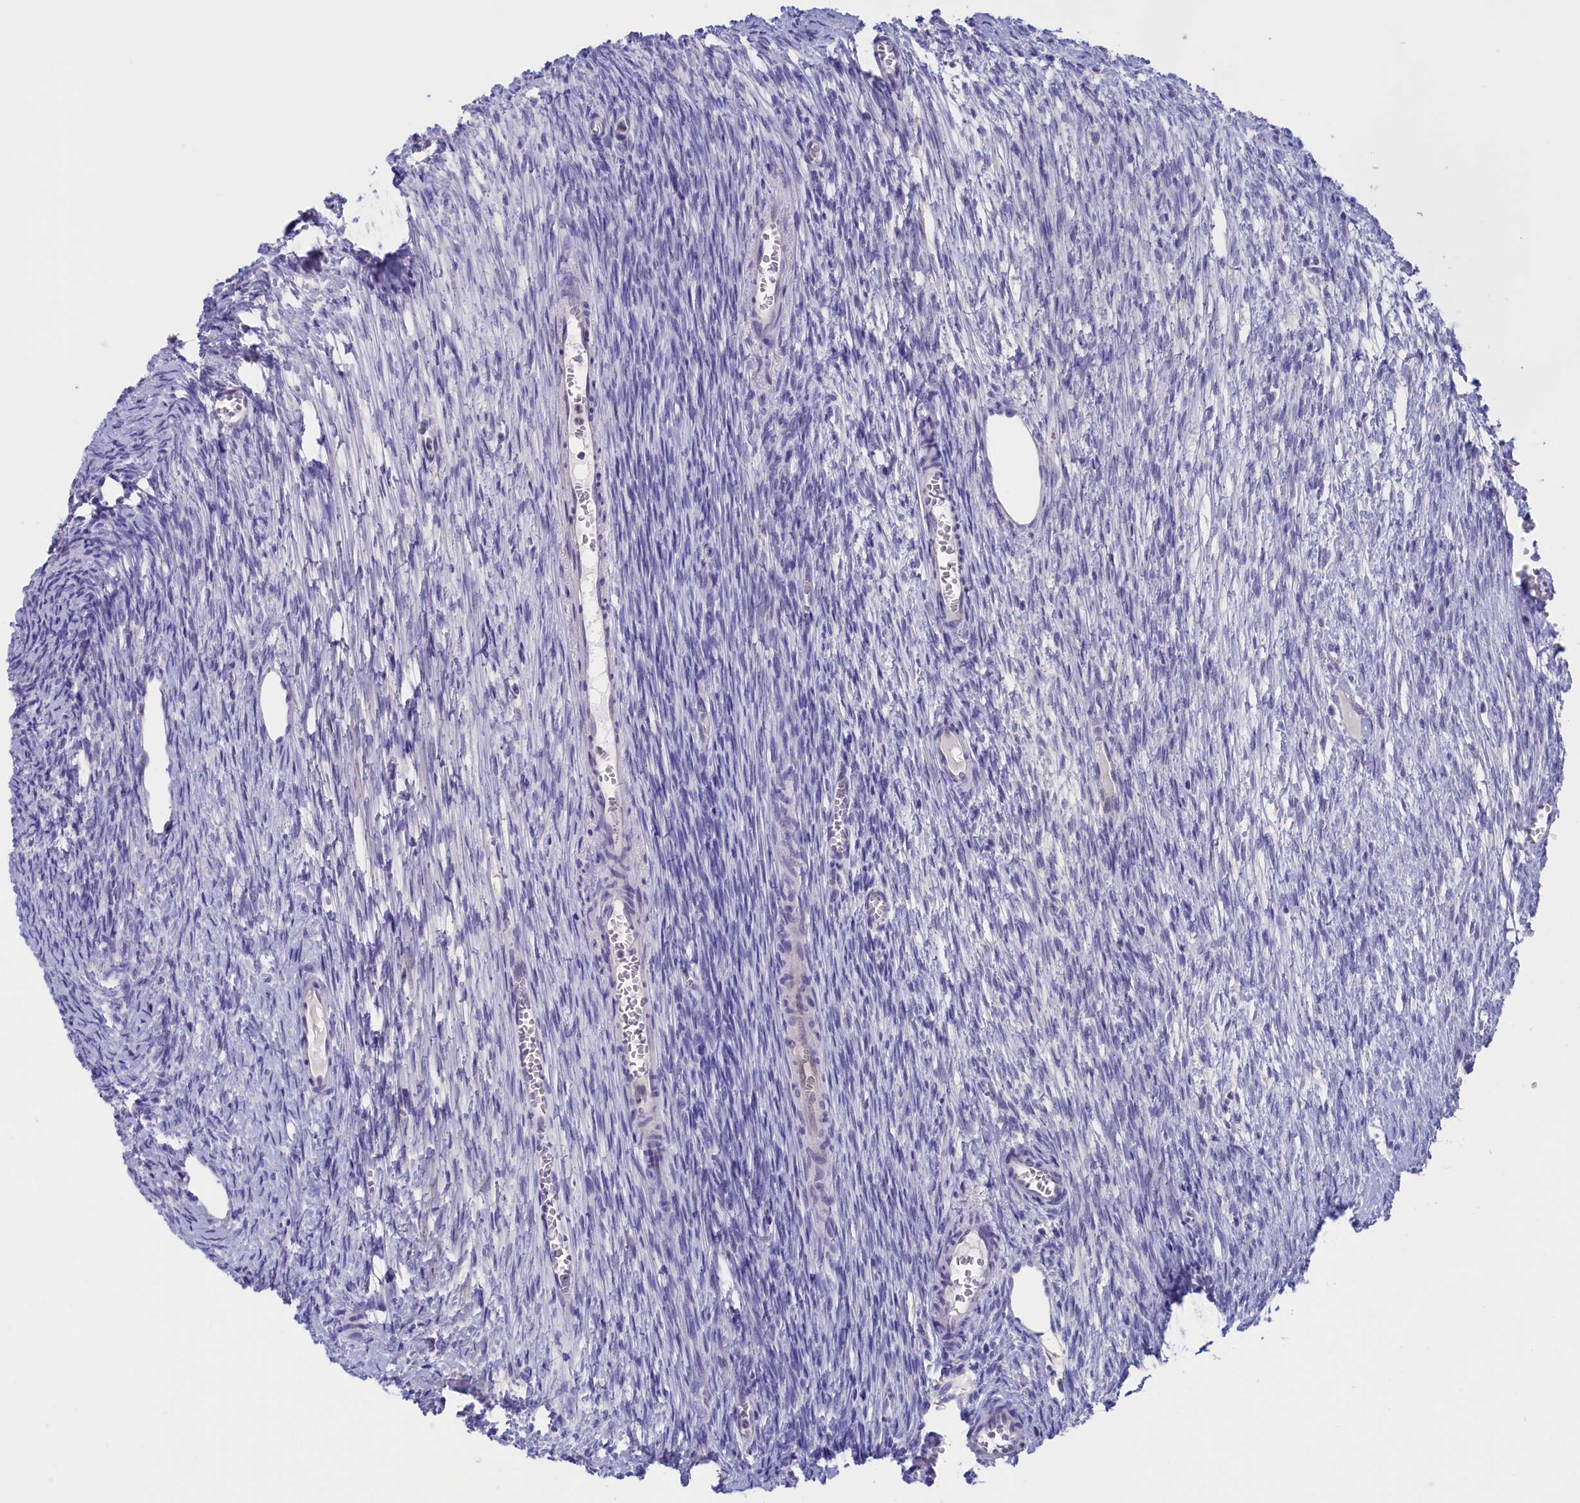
{"staining": {"intensity": "negative", "quantity": "none", "location": "none"}, "tissue": "ovary", "cell_type": "Ovarian stroma cells", "image_type": "normal", "snomed": [{"axis": "morphology", "description": "Normal tissue, NOS"}, {"axis": "topography", "description": "Ovary"}], "caption": "Human ovary stained for a protein using IHC displays no staining in ovarian stroma cells.", "gene": "VPS35L", "patient": {"sex": "female", "age": 44}}